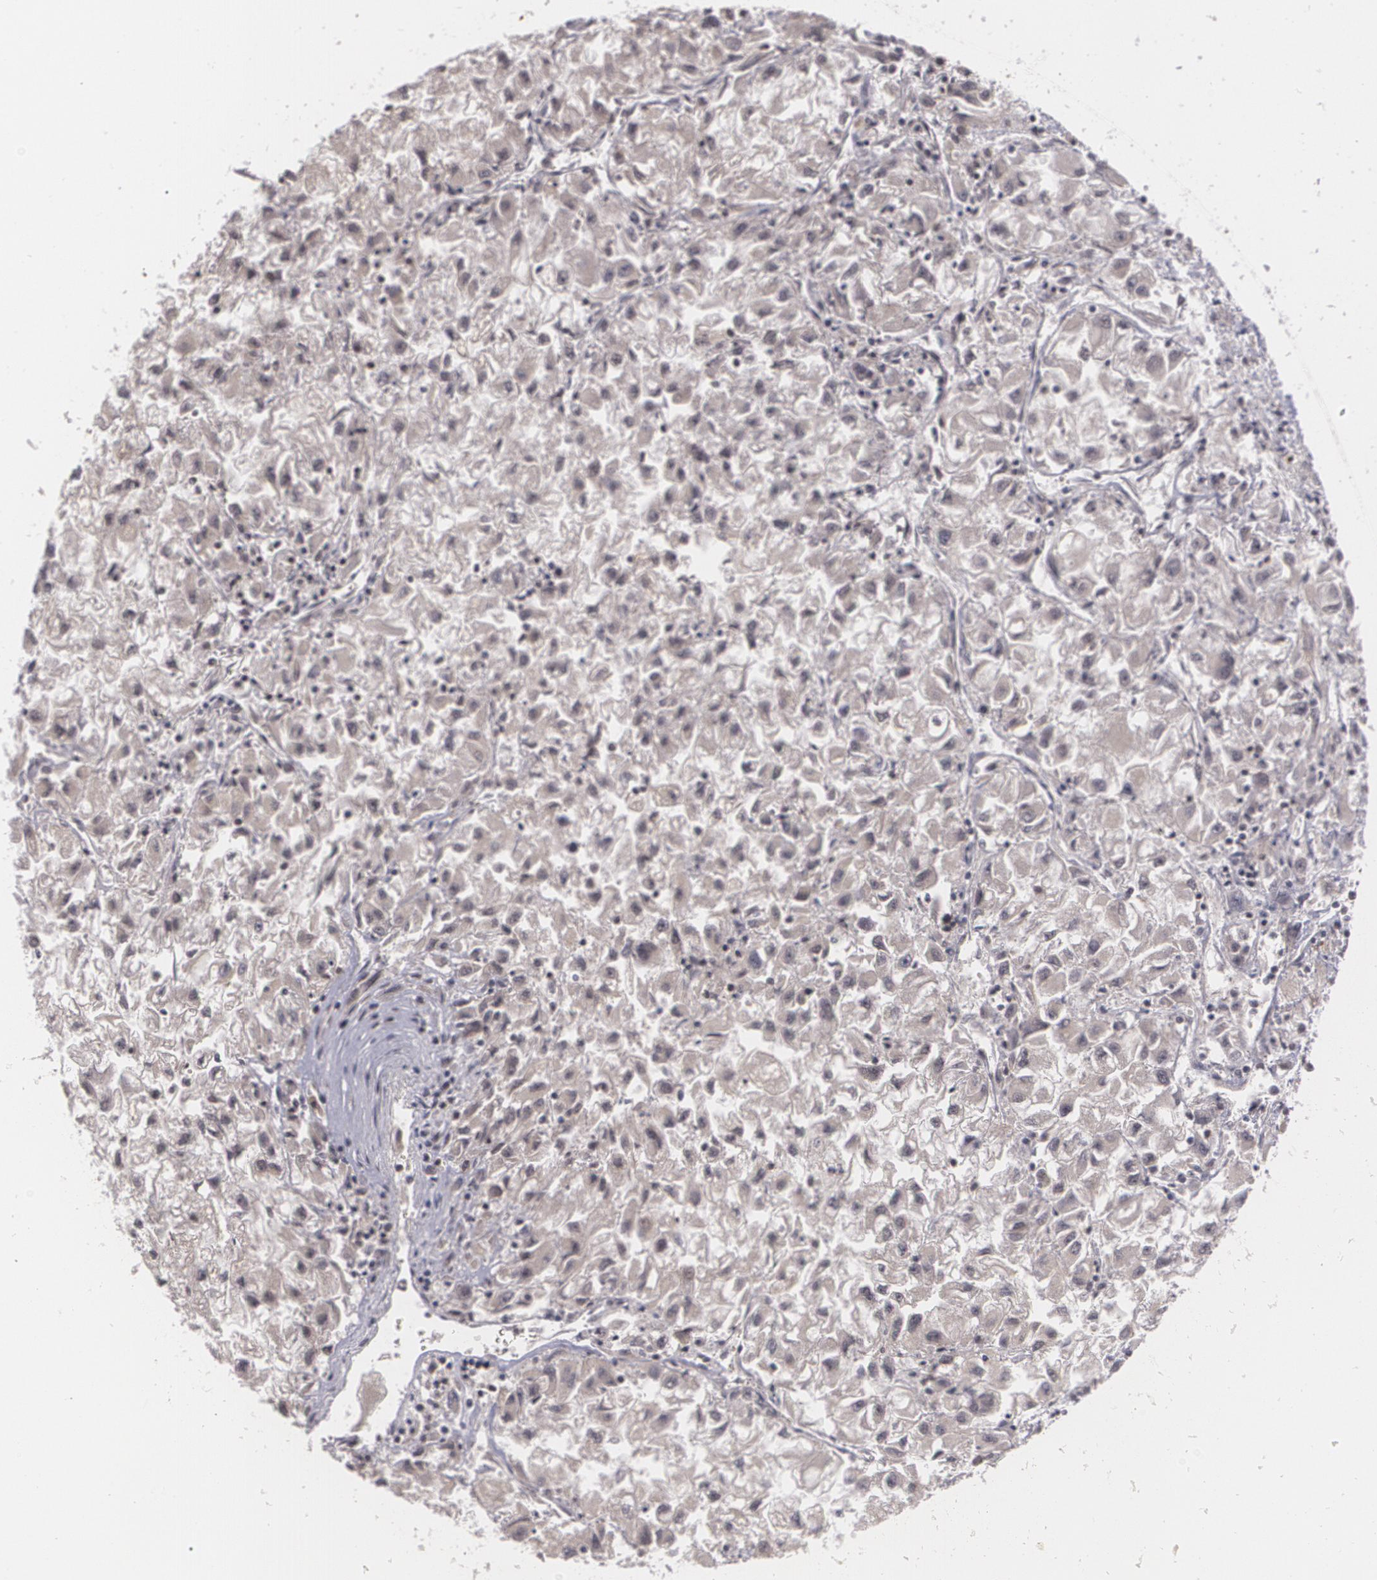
{"staining": {"intensity": "weak", "quantity": ">75%", "location": "nuclear"}, "tissue": "renal cancer", "cell_type": "Tumor cells", "image_type": "cancer", "snomed": [{"axis": "morphology", "description": "Adenocarcinoma, NOS"}, {"axis": "topography", "description": "Kidney"}], "caption": "DAB (3,3'-diaminobenzidine) immunohistochemical staining of human adenocarcinoma (renal) demonstrates weak nuclear protein staining in approximately >75% of tumor cells.", "gene": "RXRB", "patient": {"sex": "male", "age": 59}}